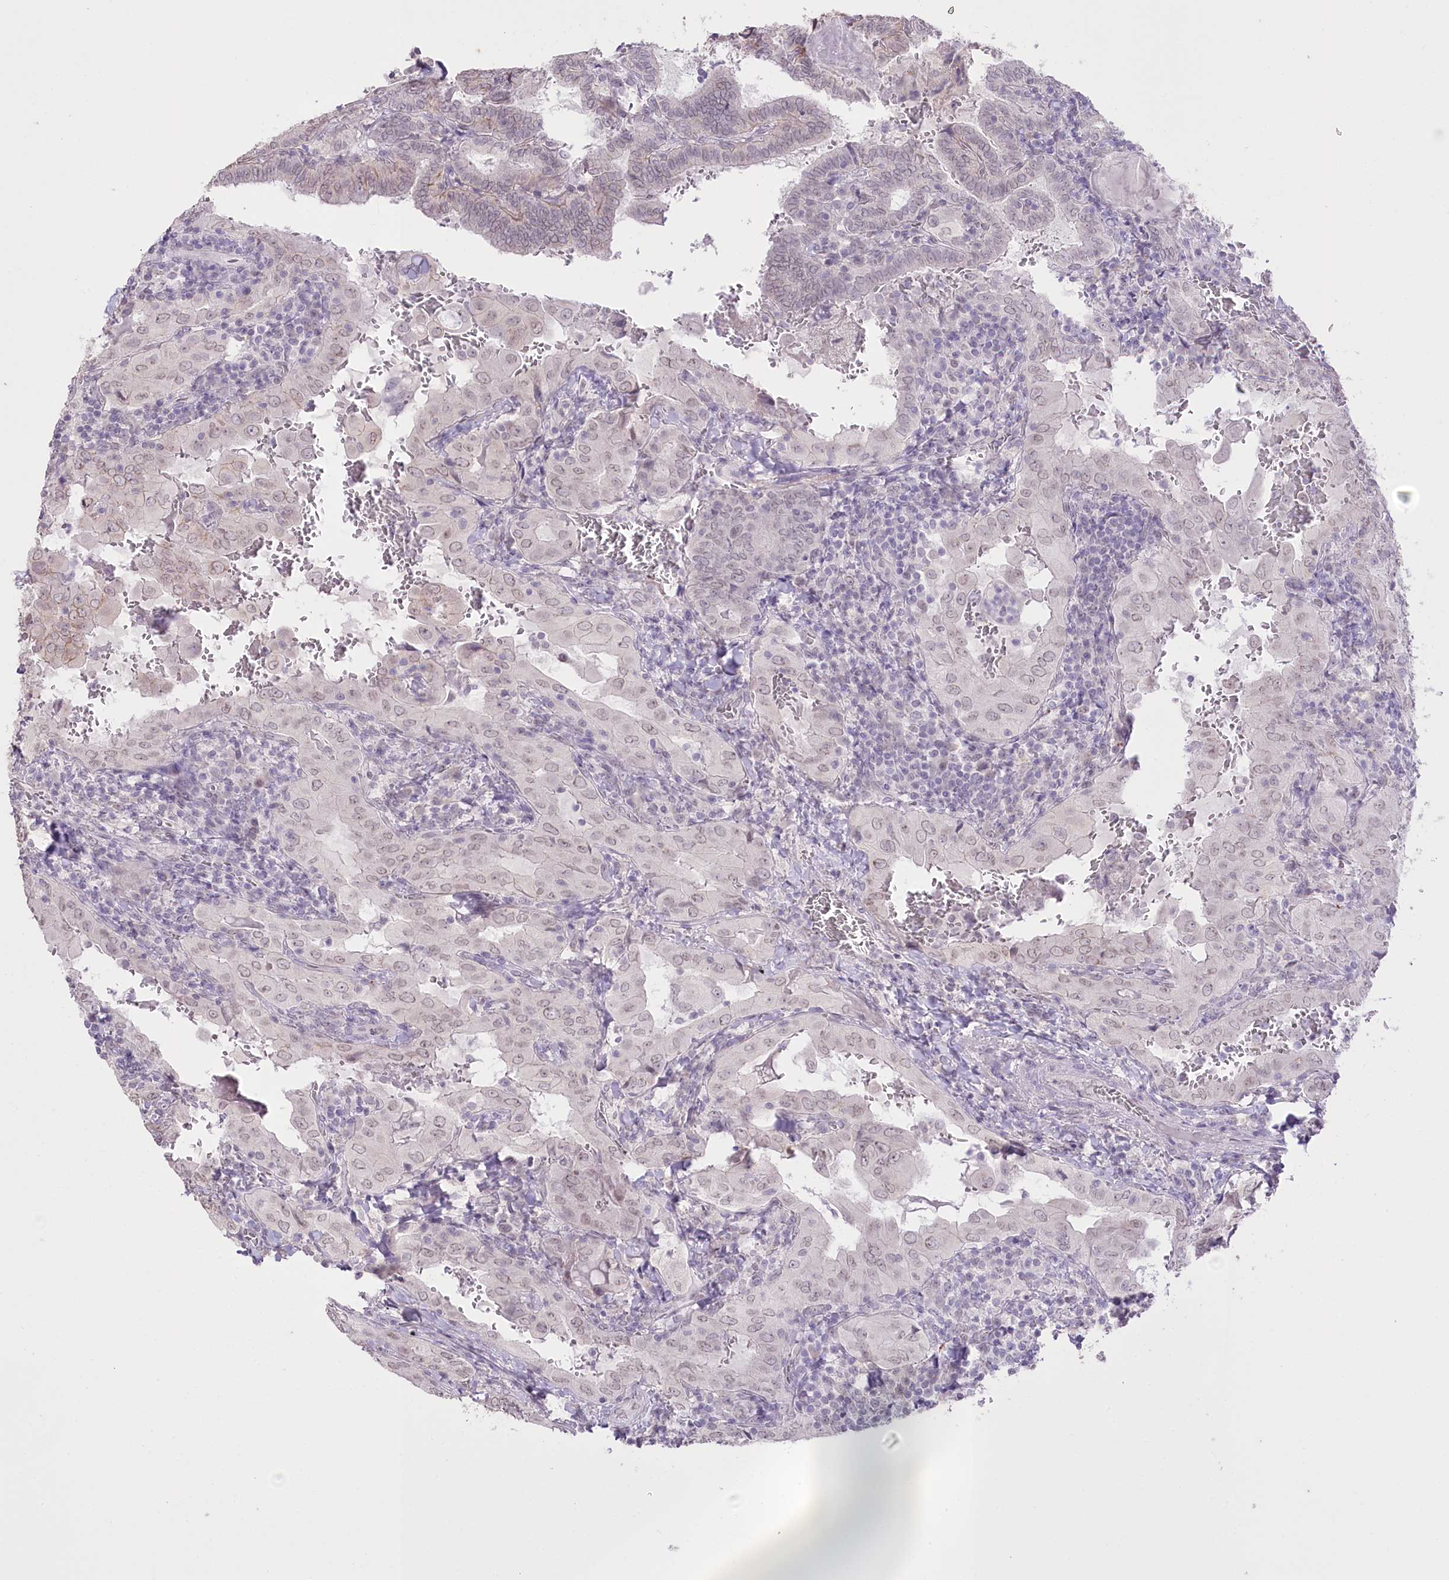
{"staining": {"intensity": "weak", "quantity": "<25%", "location": "nuclear"}, "tissue": "thyroid cancer", "cell_type": "Tumor cells", "image_type": "cancer", "snomed": [{"axis": "morphology", "description": "Papillary adenocarcinoma, NOS"}, {"axis": "topography", "description": "Thyroid gland"}], "caption": "Papillary adenocarcinoma (thyroid) was stained to show a protein in brown. There is no significant staining in tumor cells.", "gene": "SLC39A10", "patient": {"sex": "female", "age": 72}}